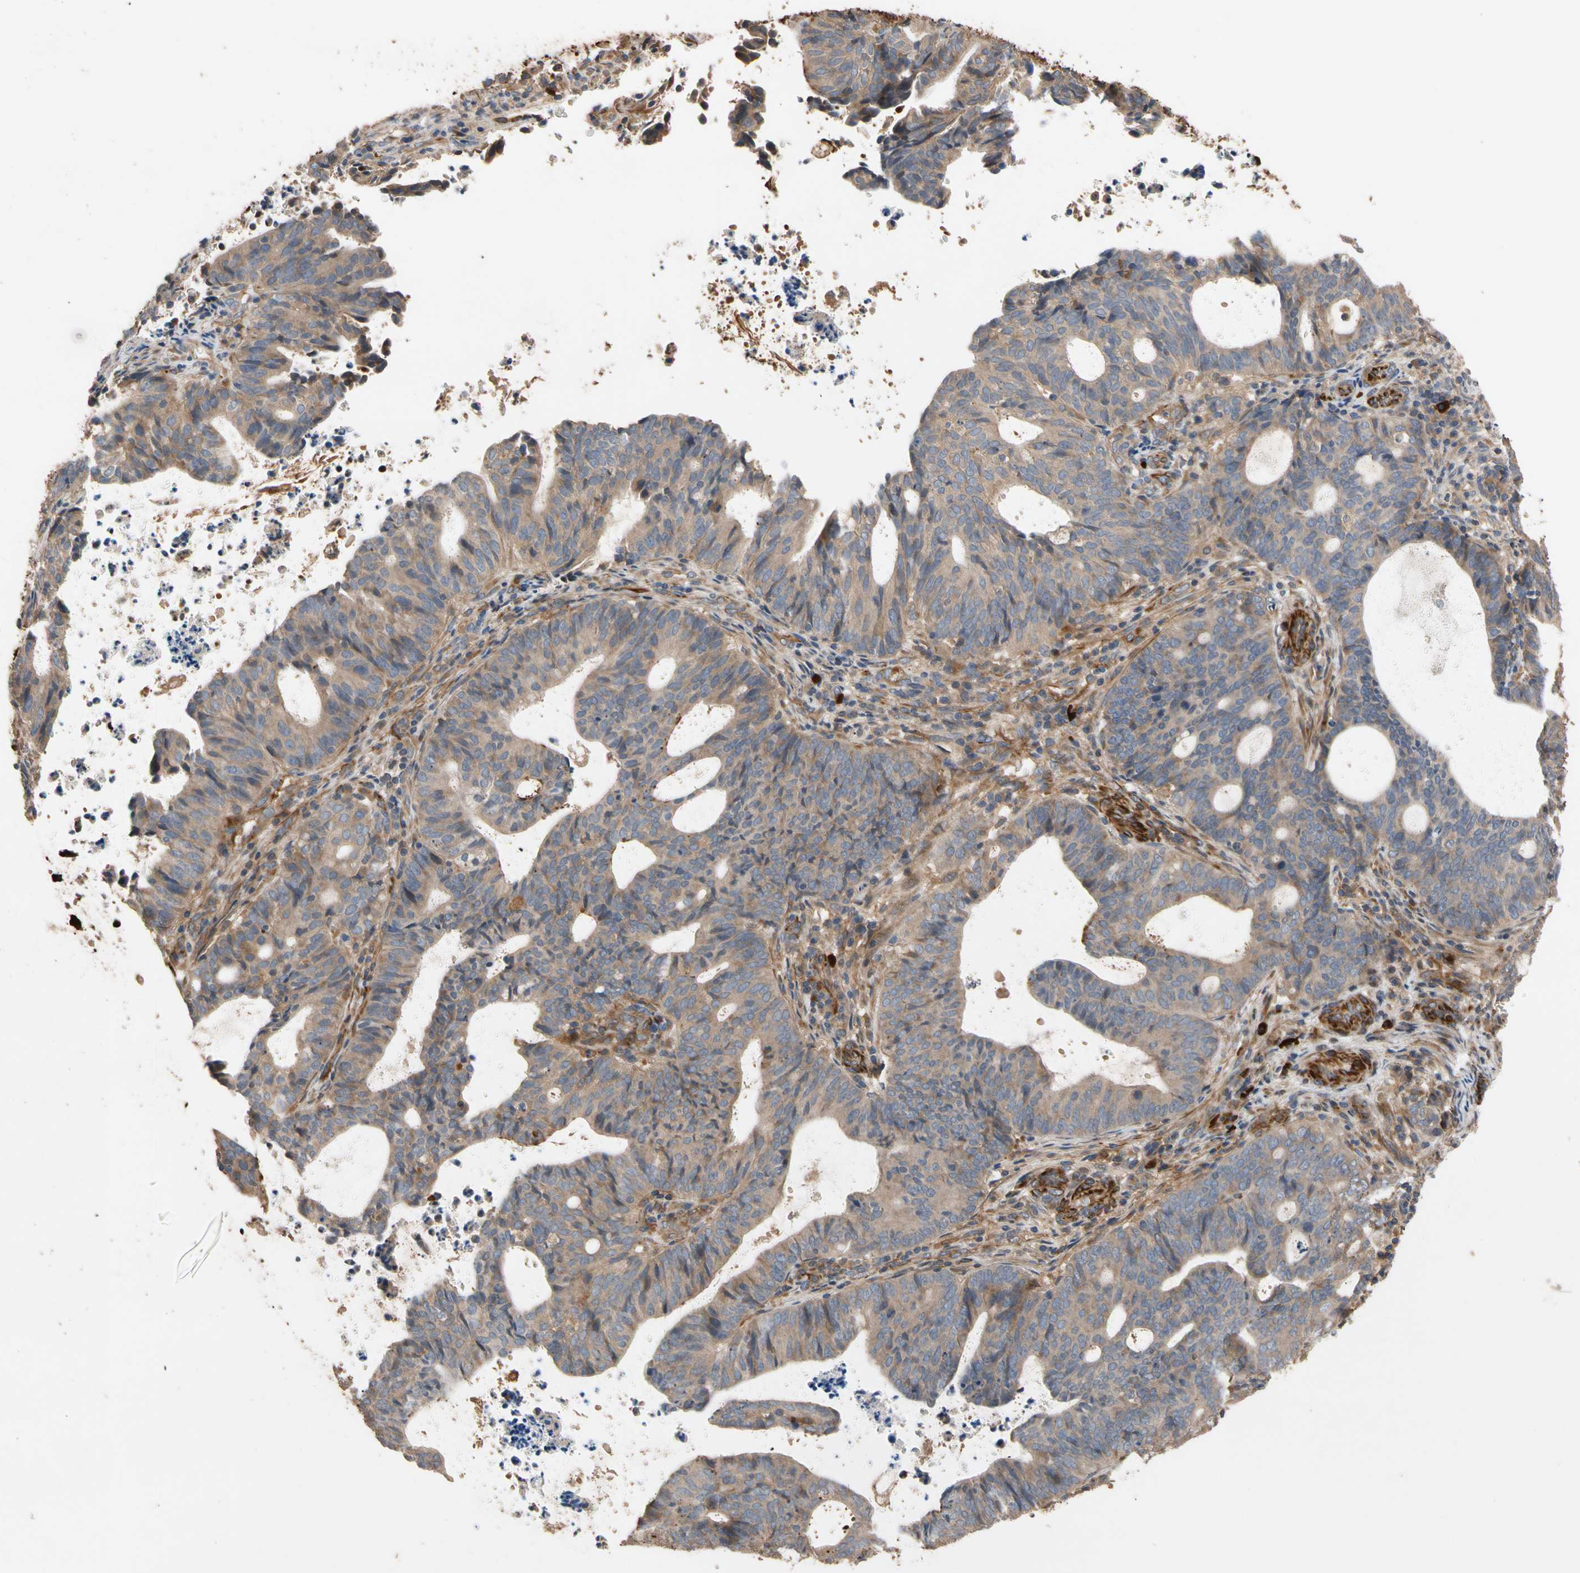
{"staining": {"intensity": "moderate", "quantity": ">75%", "location": "cytoplasmic/membranous"}, "tissue": "endometrial cancer", "cell_type": "Tumor cells", "image_type": "cancer", "snomed": [{"axis": "morphology", "description": "Adenocarcinoma, NOS"}, {"axis": "topography", "description": "Uterus"}], "caption": "Endometrial adenocarcinoma tissue exhibits moderate cytoplasmic/membranous staining in about >75% of tumor cells", "gene": "FGD6", "patient": {"sex": "female", "age": 83}}